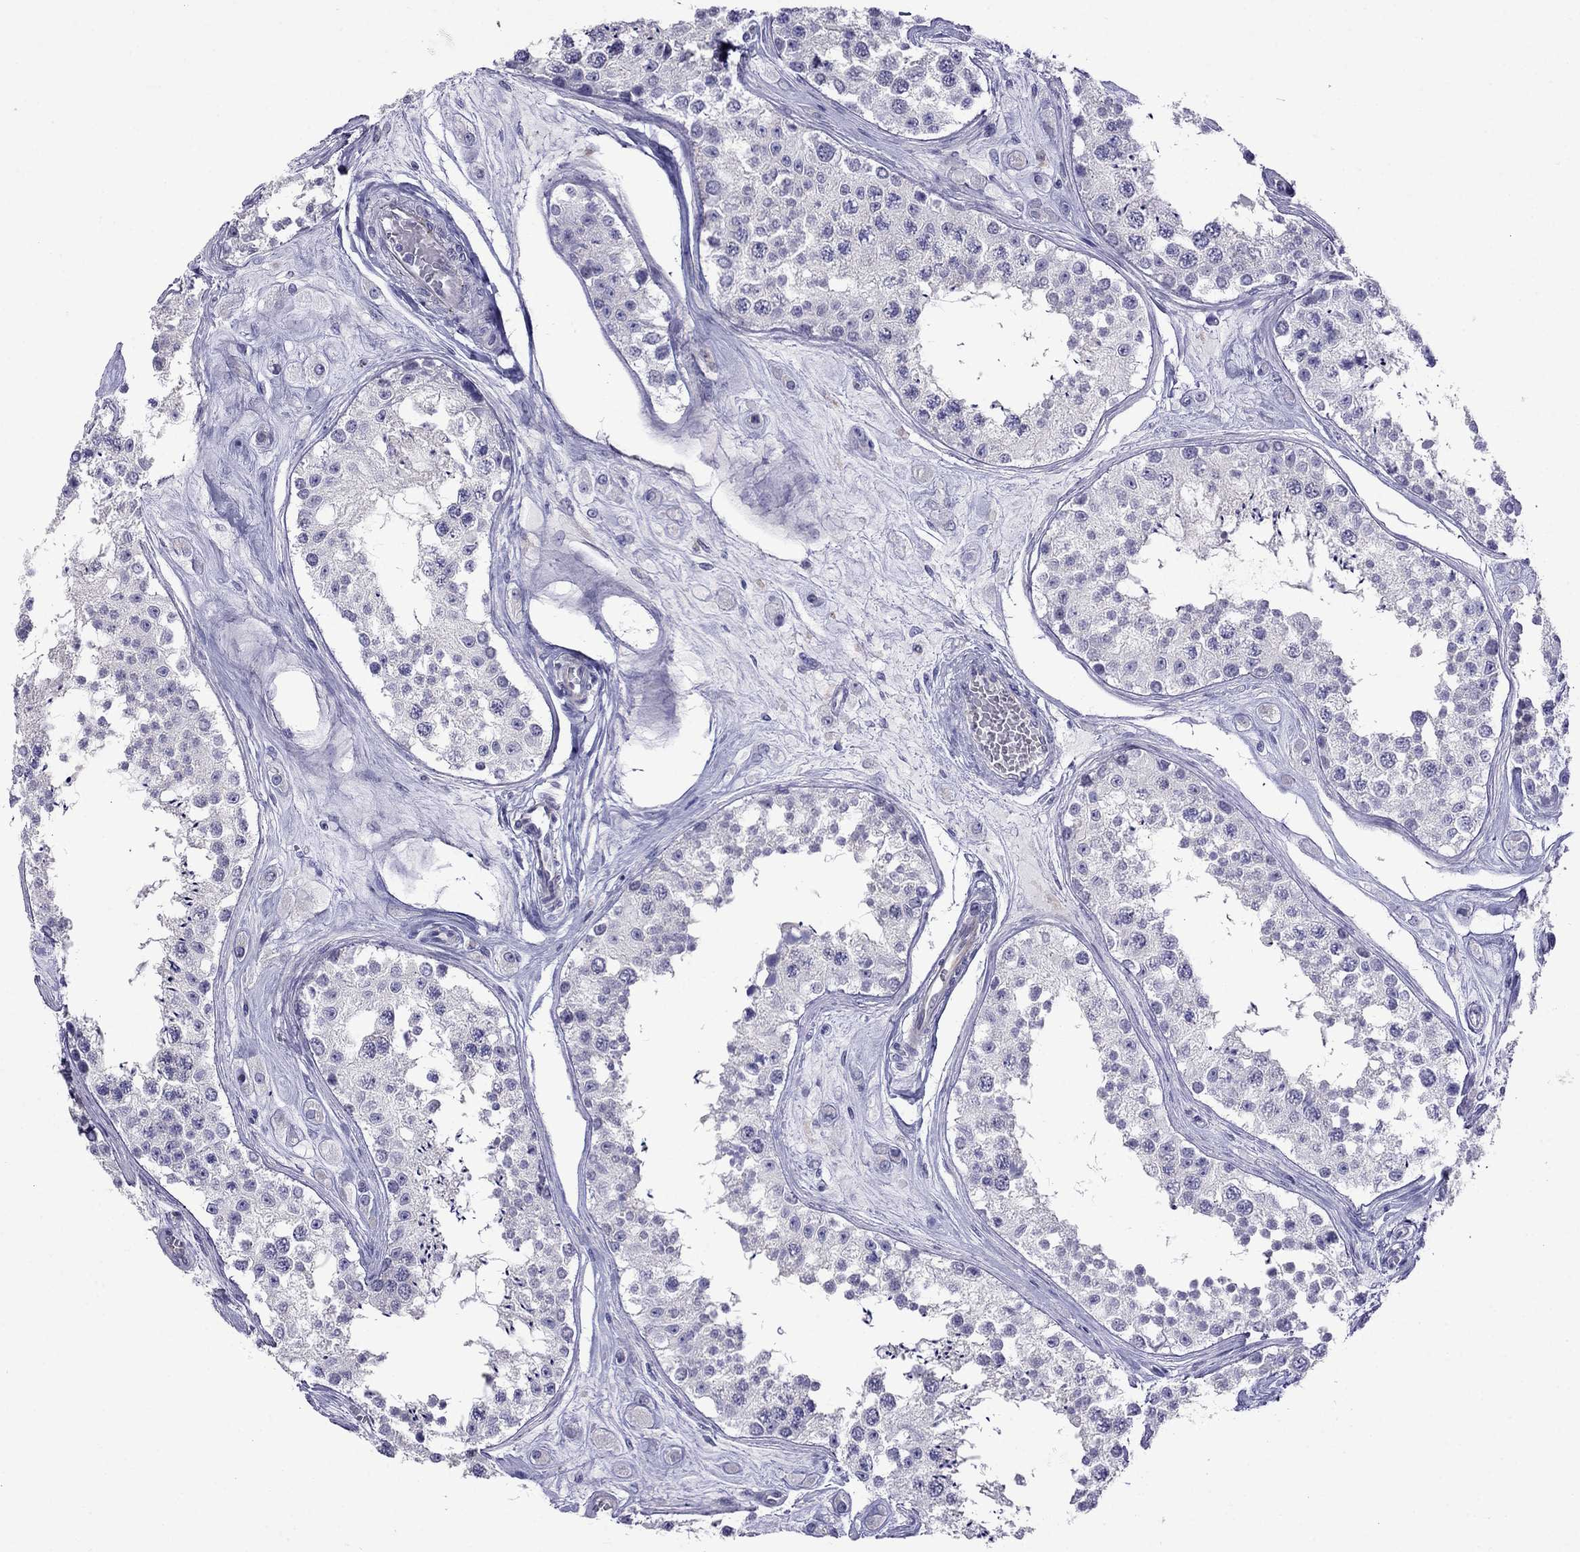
{"staining": {"intensity": "negative", "quantity": "none", "location": "none"}, "tissue": "testis", "cell_type": "Cells in seminiferous ducts", "image_type": "normal", "snomed": [{"axis": "morphology", "description": "Normal tissue, NOS"}, {"axis": "topography", "description": "Testis"}], "caption": "Protein analysis of unremarkable testis reveals no significant positivity in cells in seminiferous ducts.", "gene": "MGP", "patient": {"sex": "male", "age": 25}}